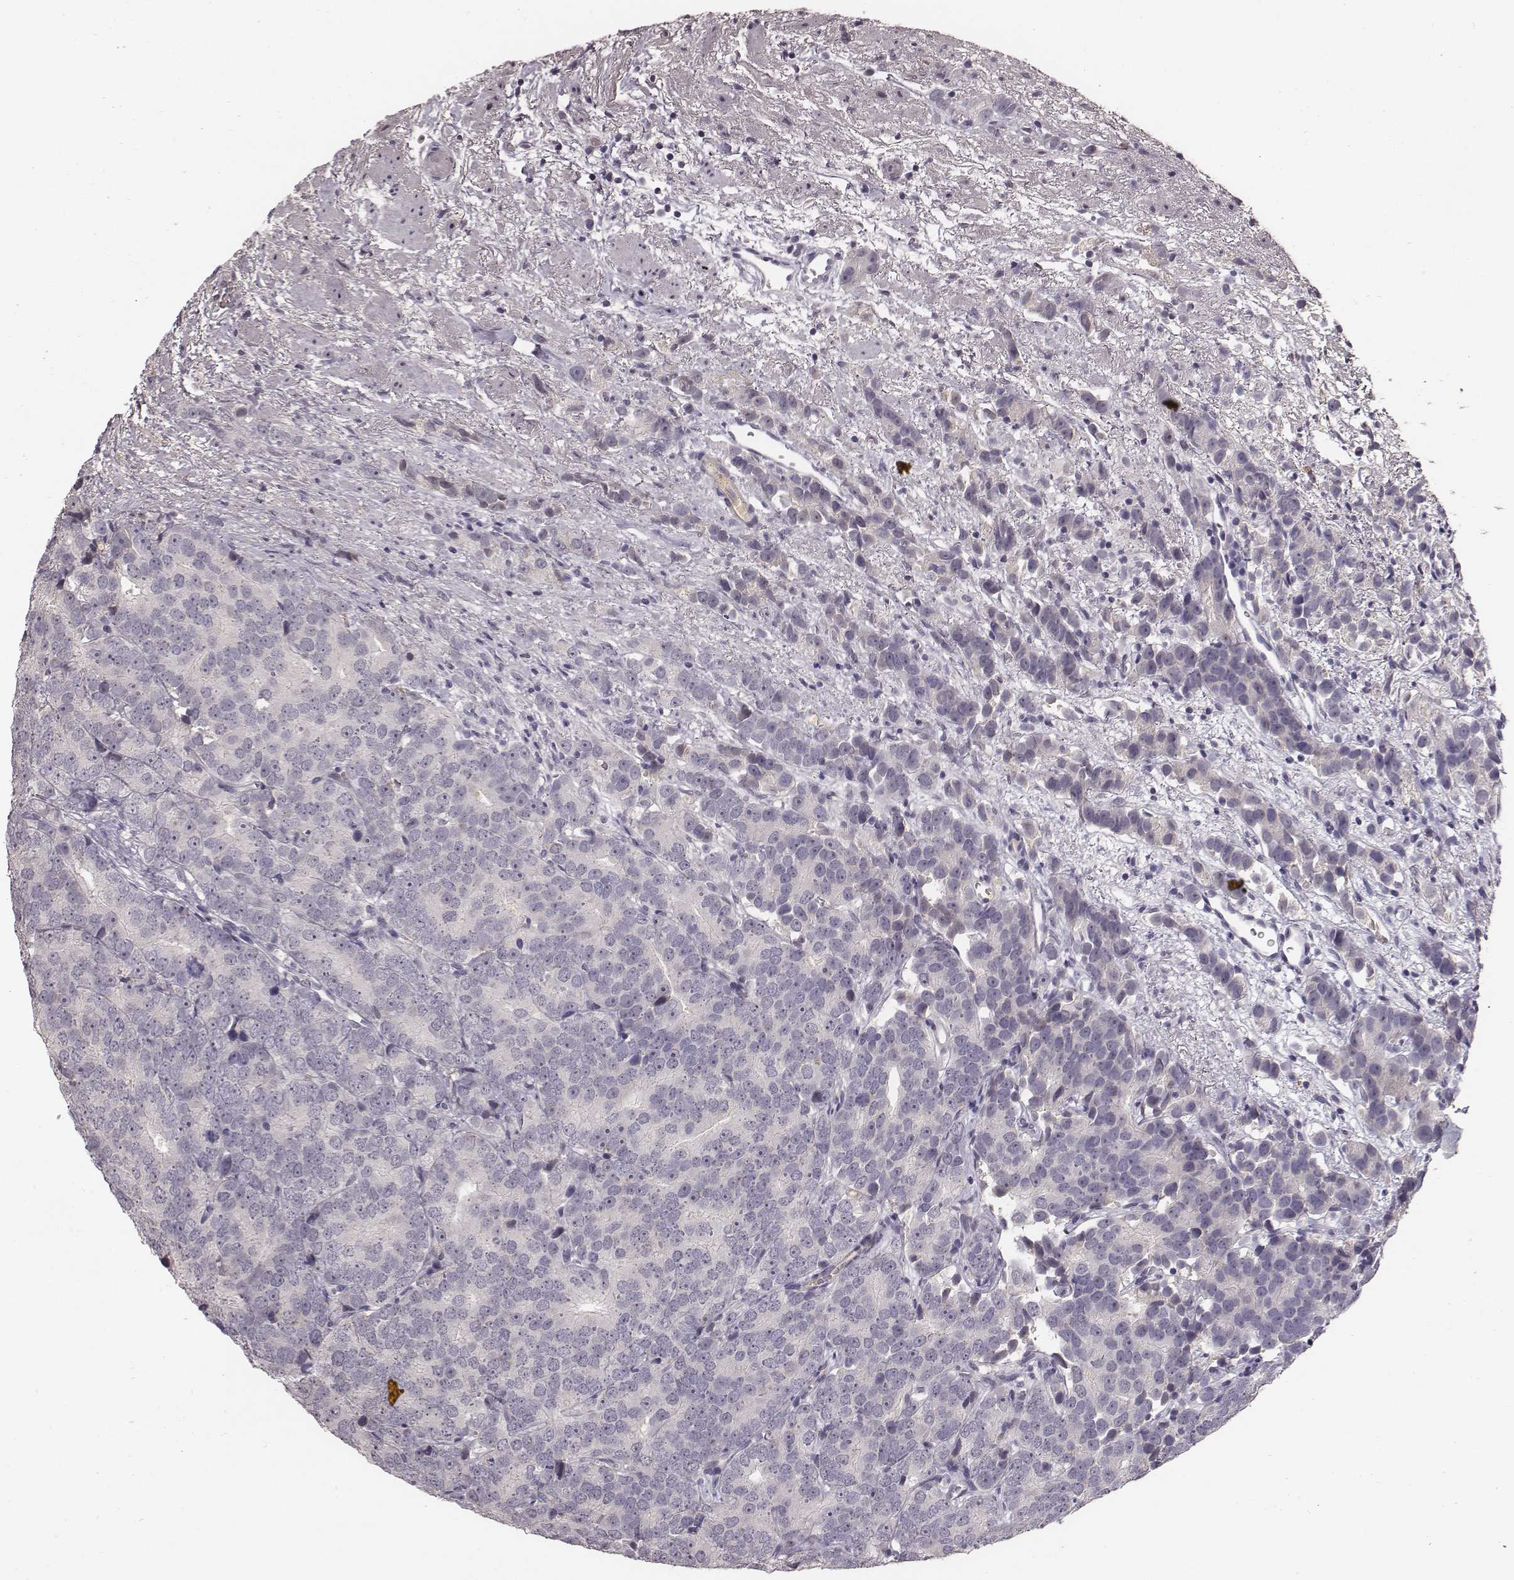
{"staining": {"intensity": "negative", "quantity": "none", "location": "none"}, "tissue": "prostate cancer", "cell_type": "Tumor cells", "image_type": "cancer", "snomed": [{"axis": "morphology", "description": "Adenocarcinoma, High grade"}, {"axis": "topography", "description": "Prostate"}], "caption": "Immunohistochemistry of human prostate cancer exhibits no expression in tumor cells.", "gene": "SLC22A6", "patient": {"sex": "male", "age": 90}}